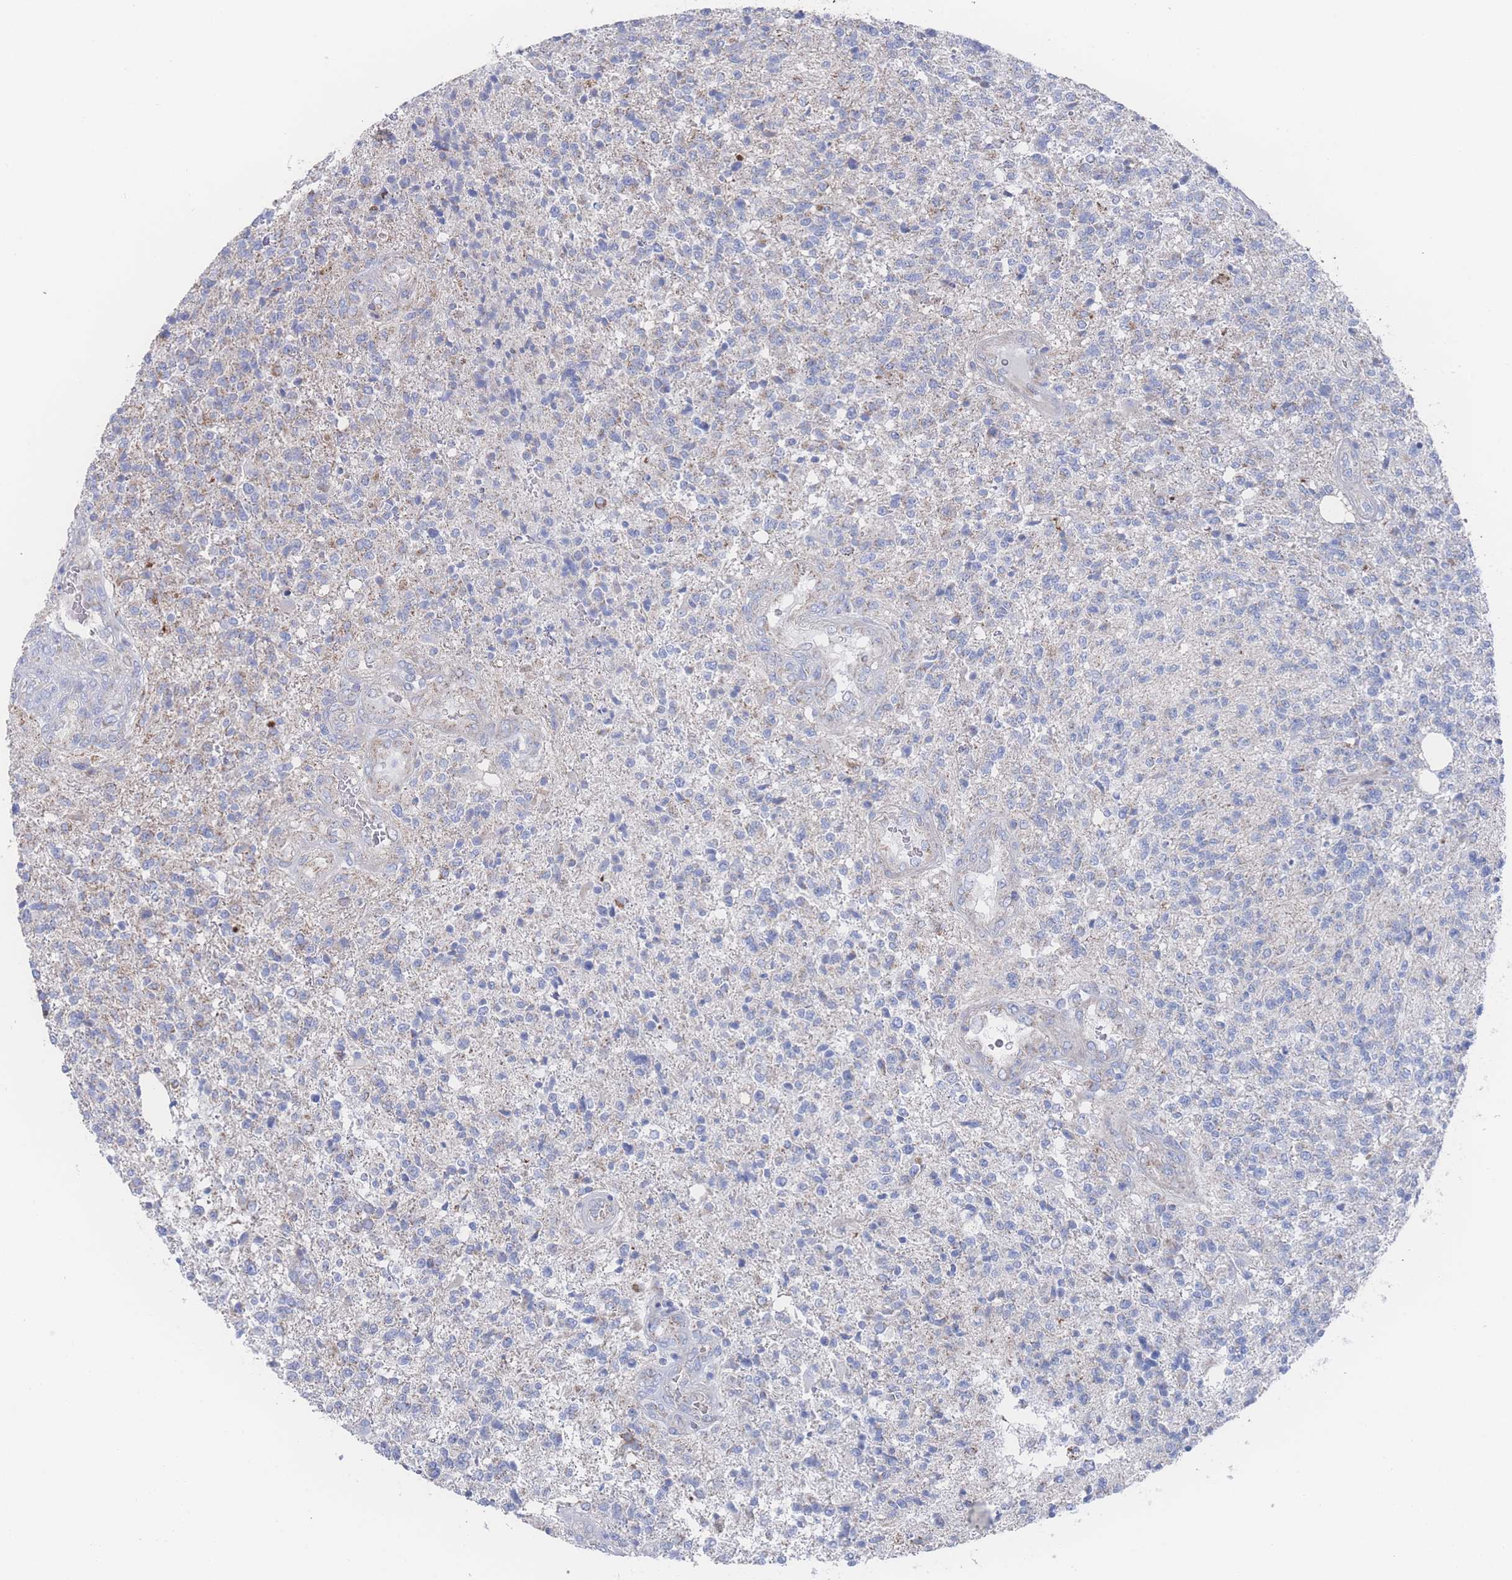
{"staining": {"intensity": "weak", "quantity": "<25%", "location": "cytoplasmic/membranous"}, "tissue": "glioma", "cell_type": "Tumor cells", "image_type": "cancer", "snomed": [{"axis": "morphology", "description": "Glioma, malignant, High grade"}, {"axis": "topography", "description": "Brain"}], "caption": "Tumor cells are negative for protein expression in human malignant high-grade glioma. (Stains: DAB (3,3'-diaminobenzidine) IHC with hematoxylin counter stain, Microscopy: brightfield microscopy at high magnification).", "gene": "SNPH", "patient": {"sex": "male", "age": 56}}